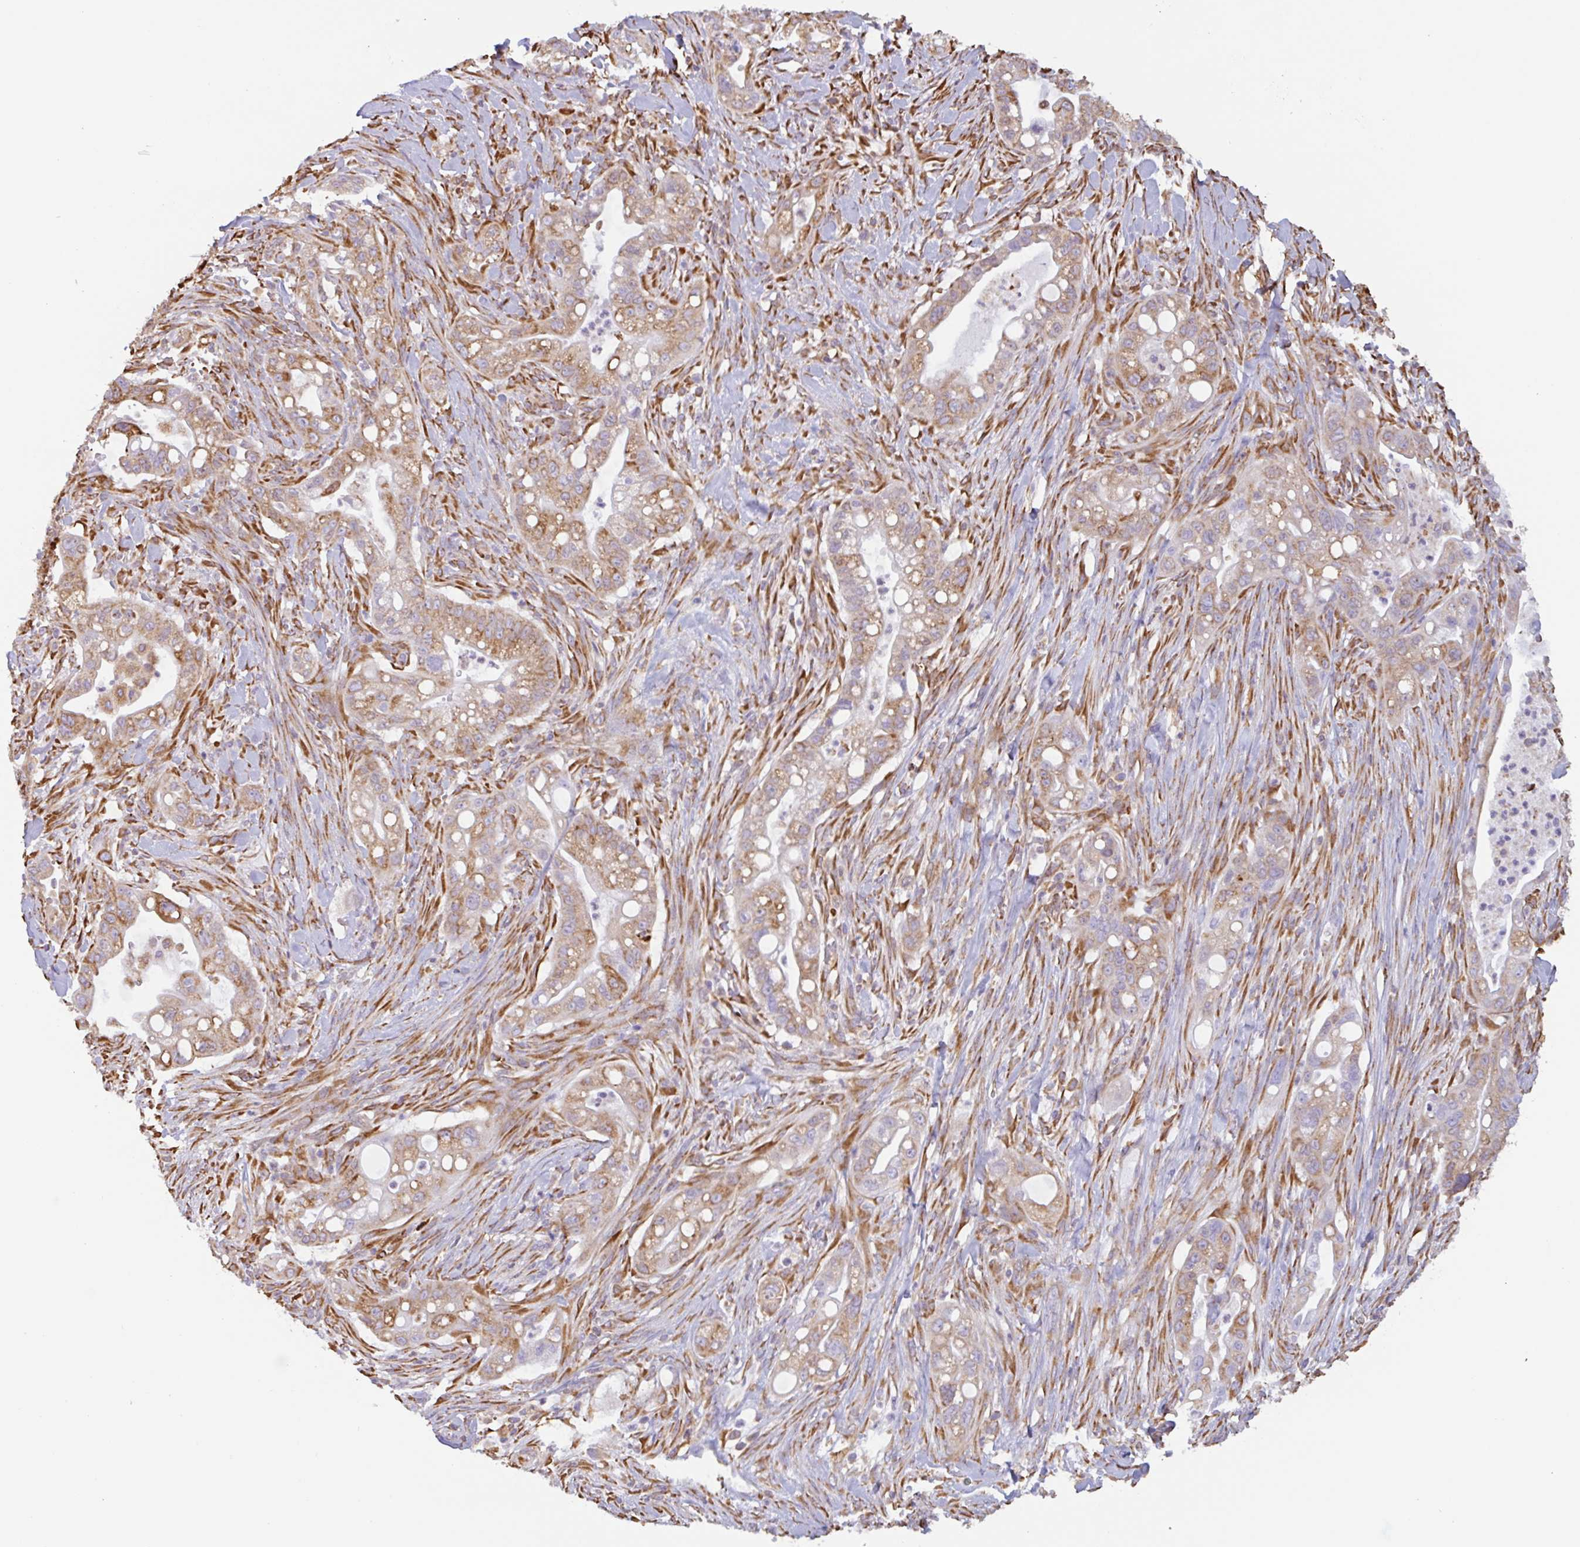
{"staining": {"intensity": "weak", "quantity": ">75%", "location": "cytoplasmic/membranous"}, "tissue": "pancreatic cancer", "cell_type": "Tumor cells", "image_type": "cancer", "snomed": [{"axis": "morphology", "description": "Adenocarcinoma, NOS"}, {"axis": "topography", "description": "Pancreas"}], "caption": "Immunohistochemistry (IHC) histopathology image of neoplastic tissue: human pancreatic cancer (adenocarcinoma) stained using IHC shows low levels of weak protein expression localized specifically in the cytoplasmic/membranous of tumor cells, appearing as a cytoplasmic/membranous brown color.", "gene": "DOK4", "patient": {"sex": "male", "age": 44}}